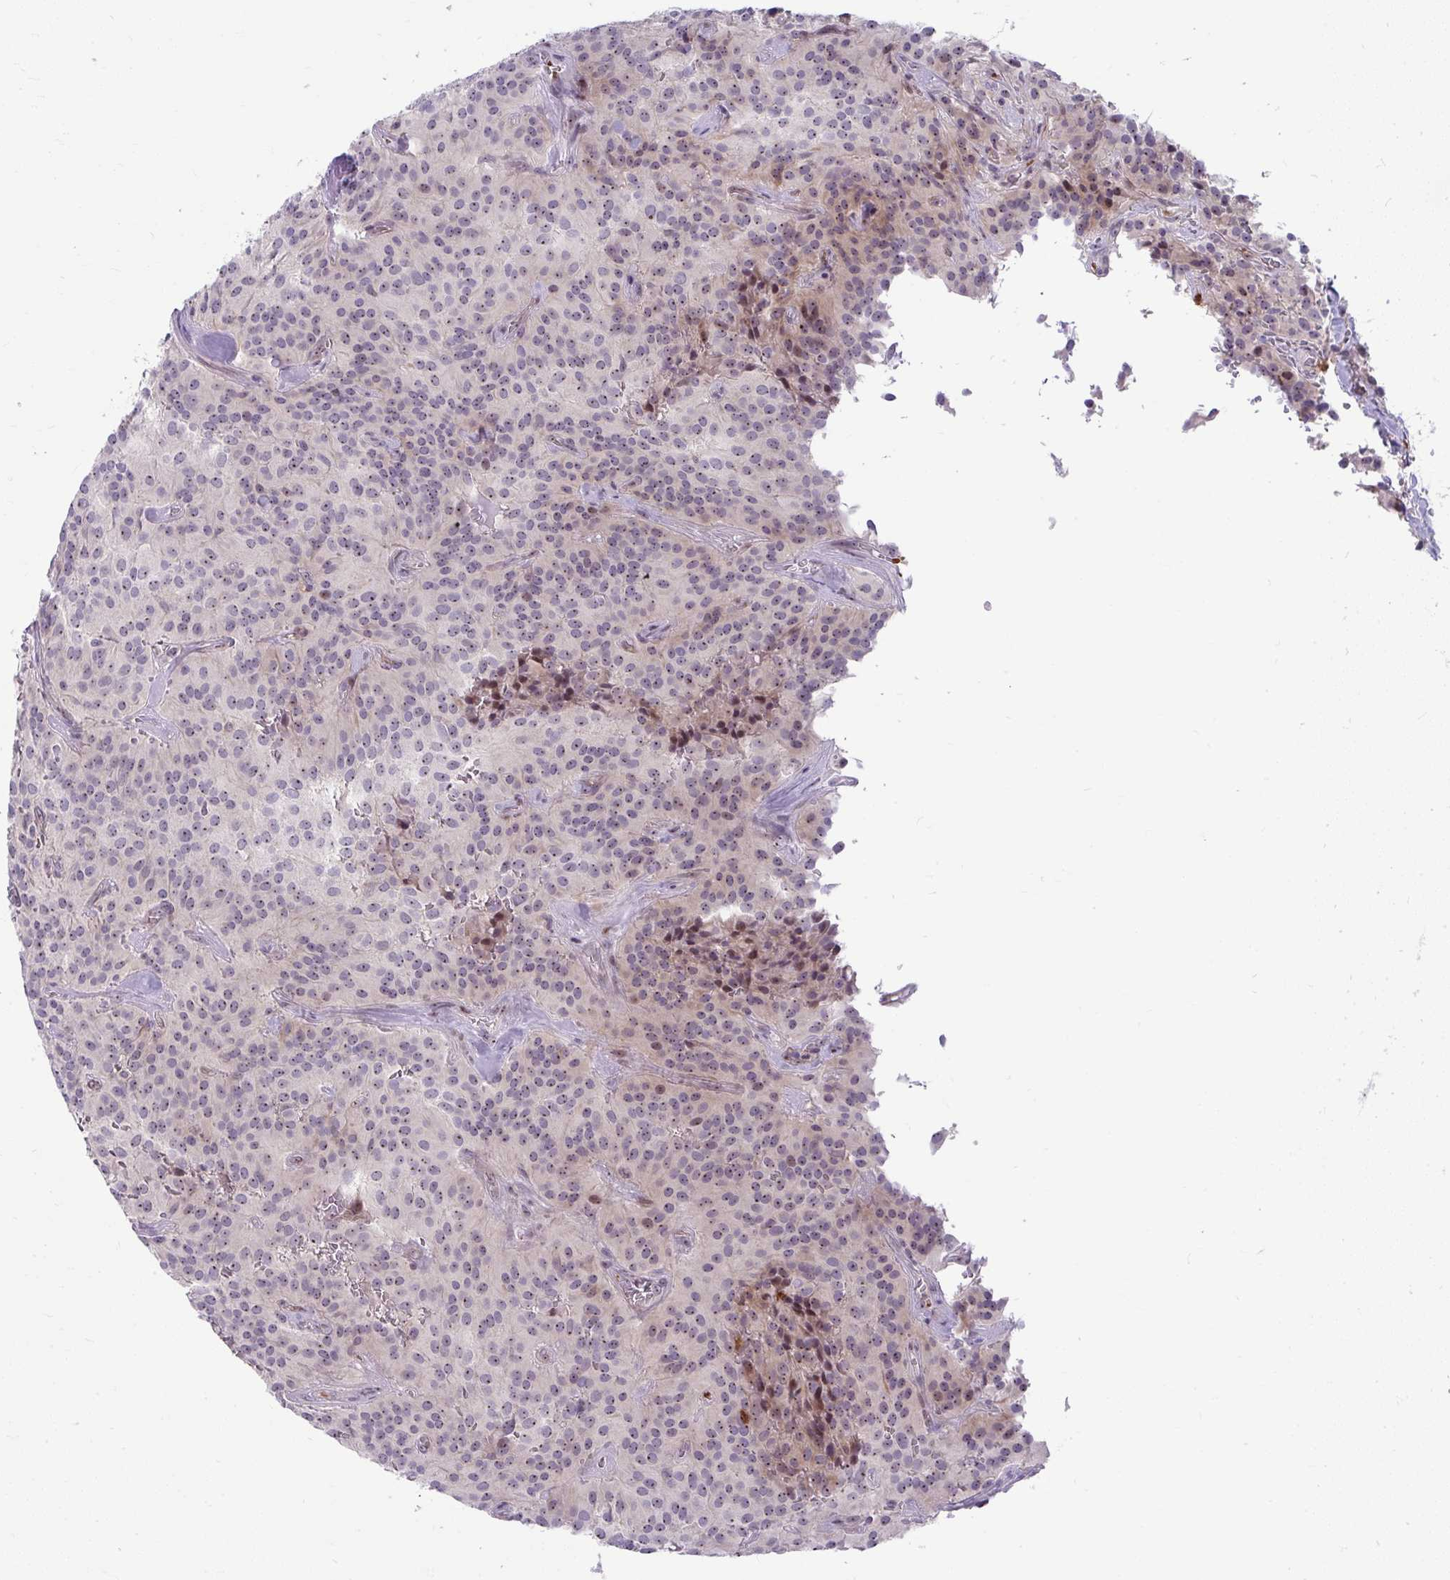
{"staining": {"intensity": "moderate", "quantity": "25%-75%", "location": "nuclear"}, "tissue": "glioma", "cell_type": "Tumor cells", "image_type": "cancer", "snomed": [{"axis": "morphology", "description": "Glioma, malignant, Low grade"}, {"axis": "topography", "description": "Brain"}], "caption": "Tumor cells display medium levels of moderate nuclear expression in approximately 25%-75% of cells in malignant low-grade glioma.", "gene": "MUS81", "patient": {"sex": "male", "age": 42}}